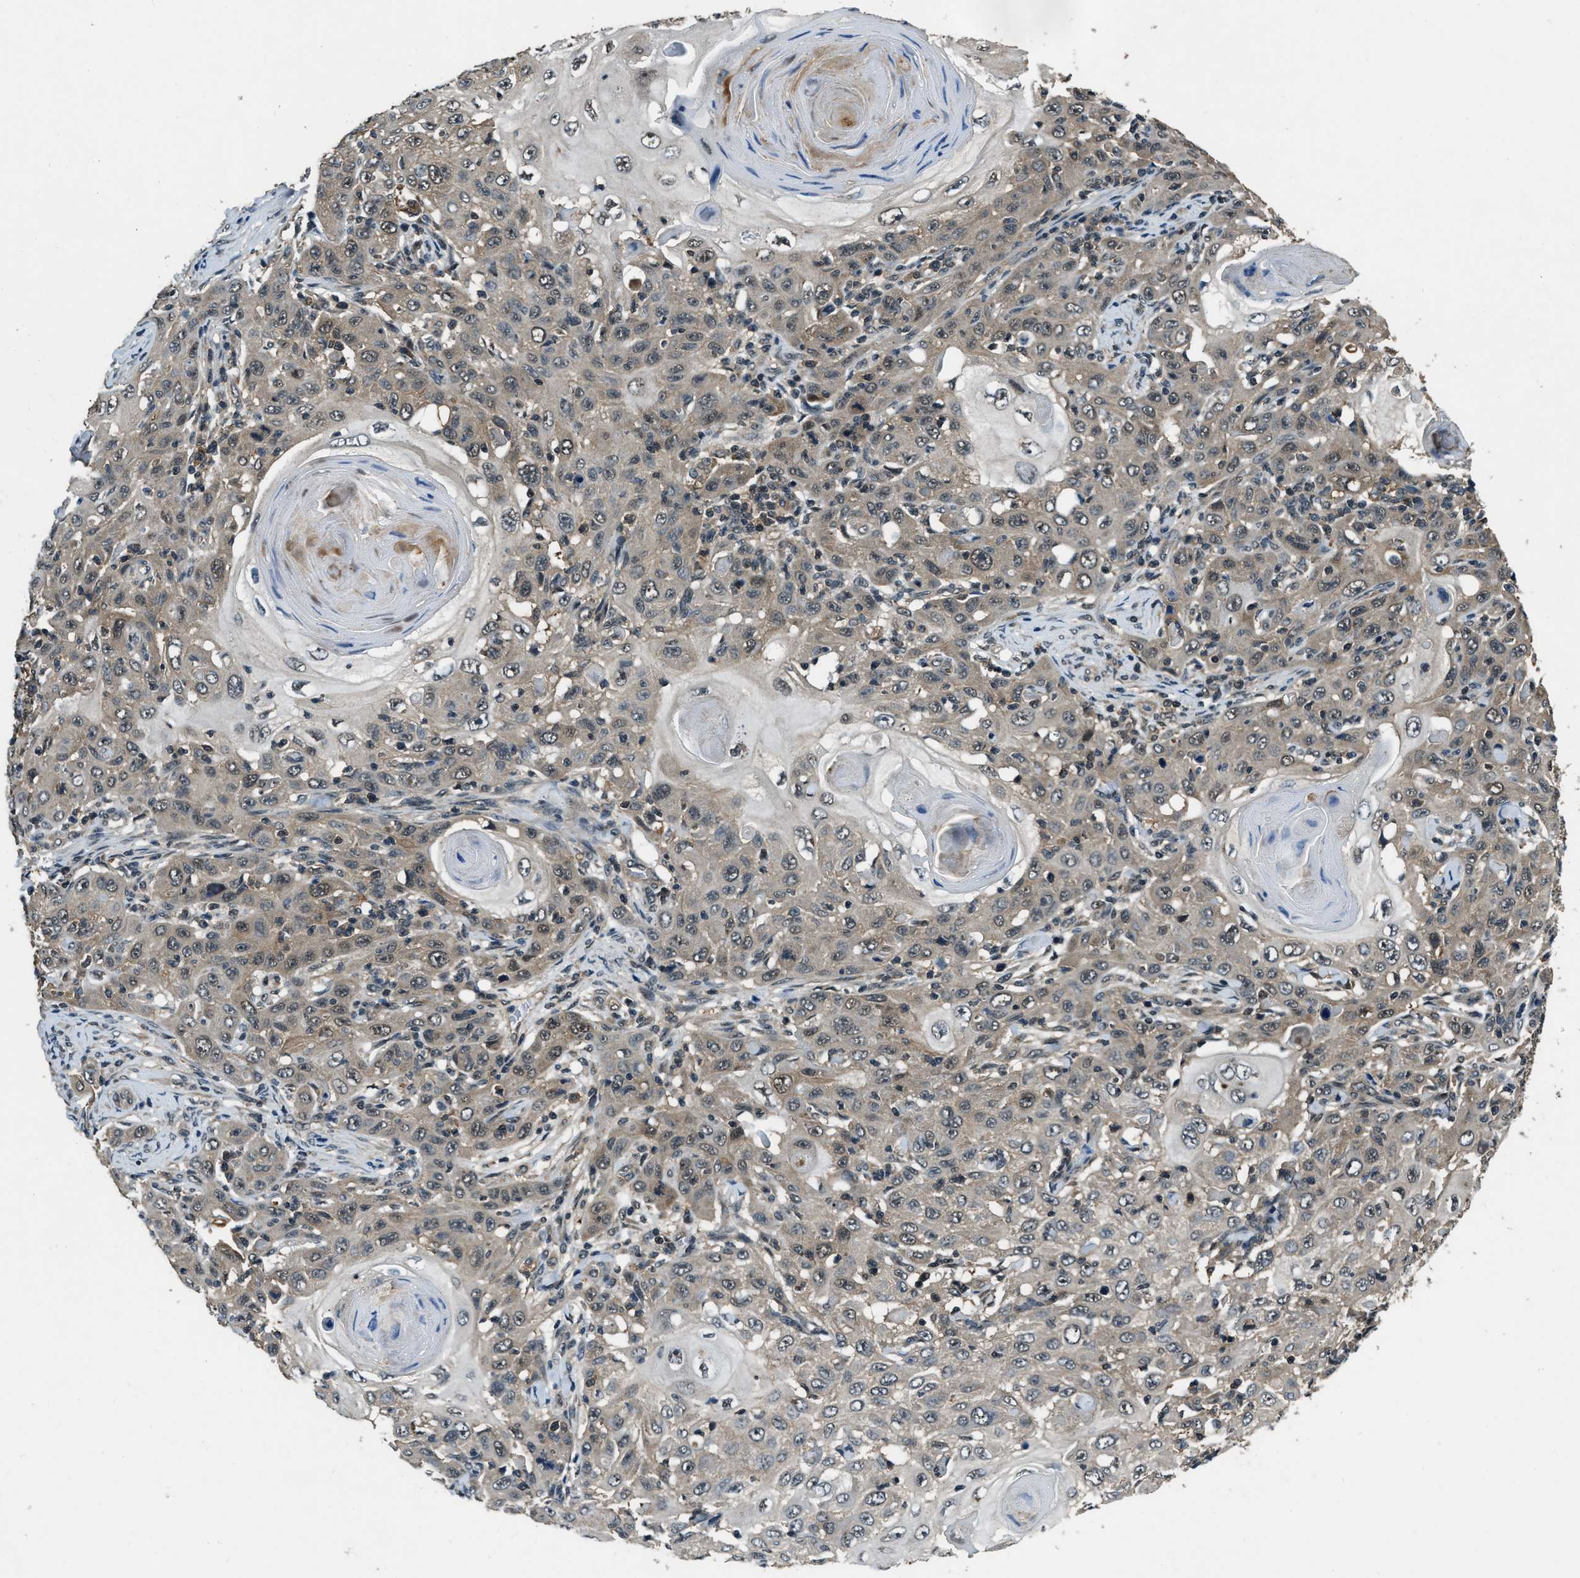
{"staining": {"intensity": "weak", "quantity": ">75%", "location": "cytoplasmic/membranous"}, "tissue": "skin cancer", "cell_type": "Tumor cells", "image_type": "cancer", "snomed": [{"axis": "morphology", "description": "Squamous cell carcinoma, NOS"}, {"axis": "topography", "description": "Skin"}], "caption": "Skin cancer (squamous cell carcinoma) stained for a protein exhibits weak cytoplasmic/membranous positivity in tumor cells.", "gene": "NUDCD3", "patient": {"sex": "female", "age": 88}}